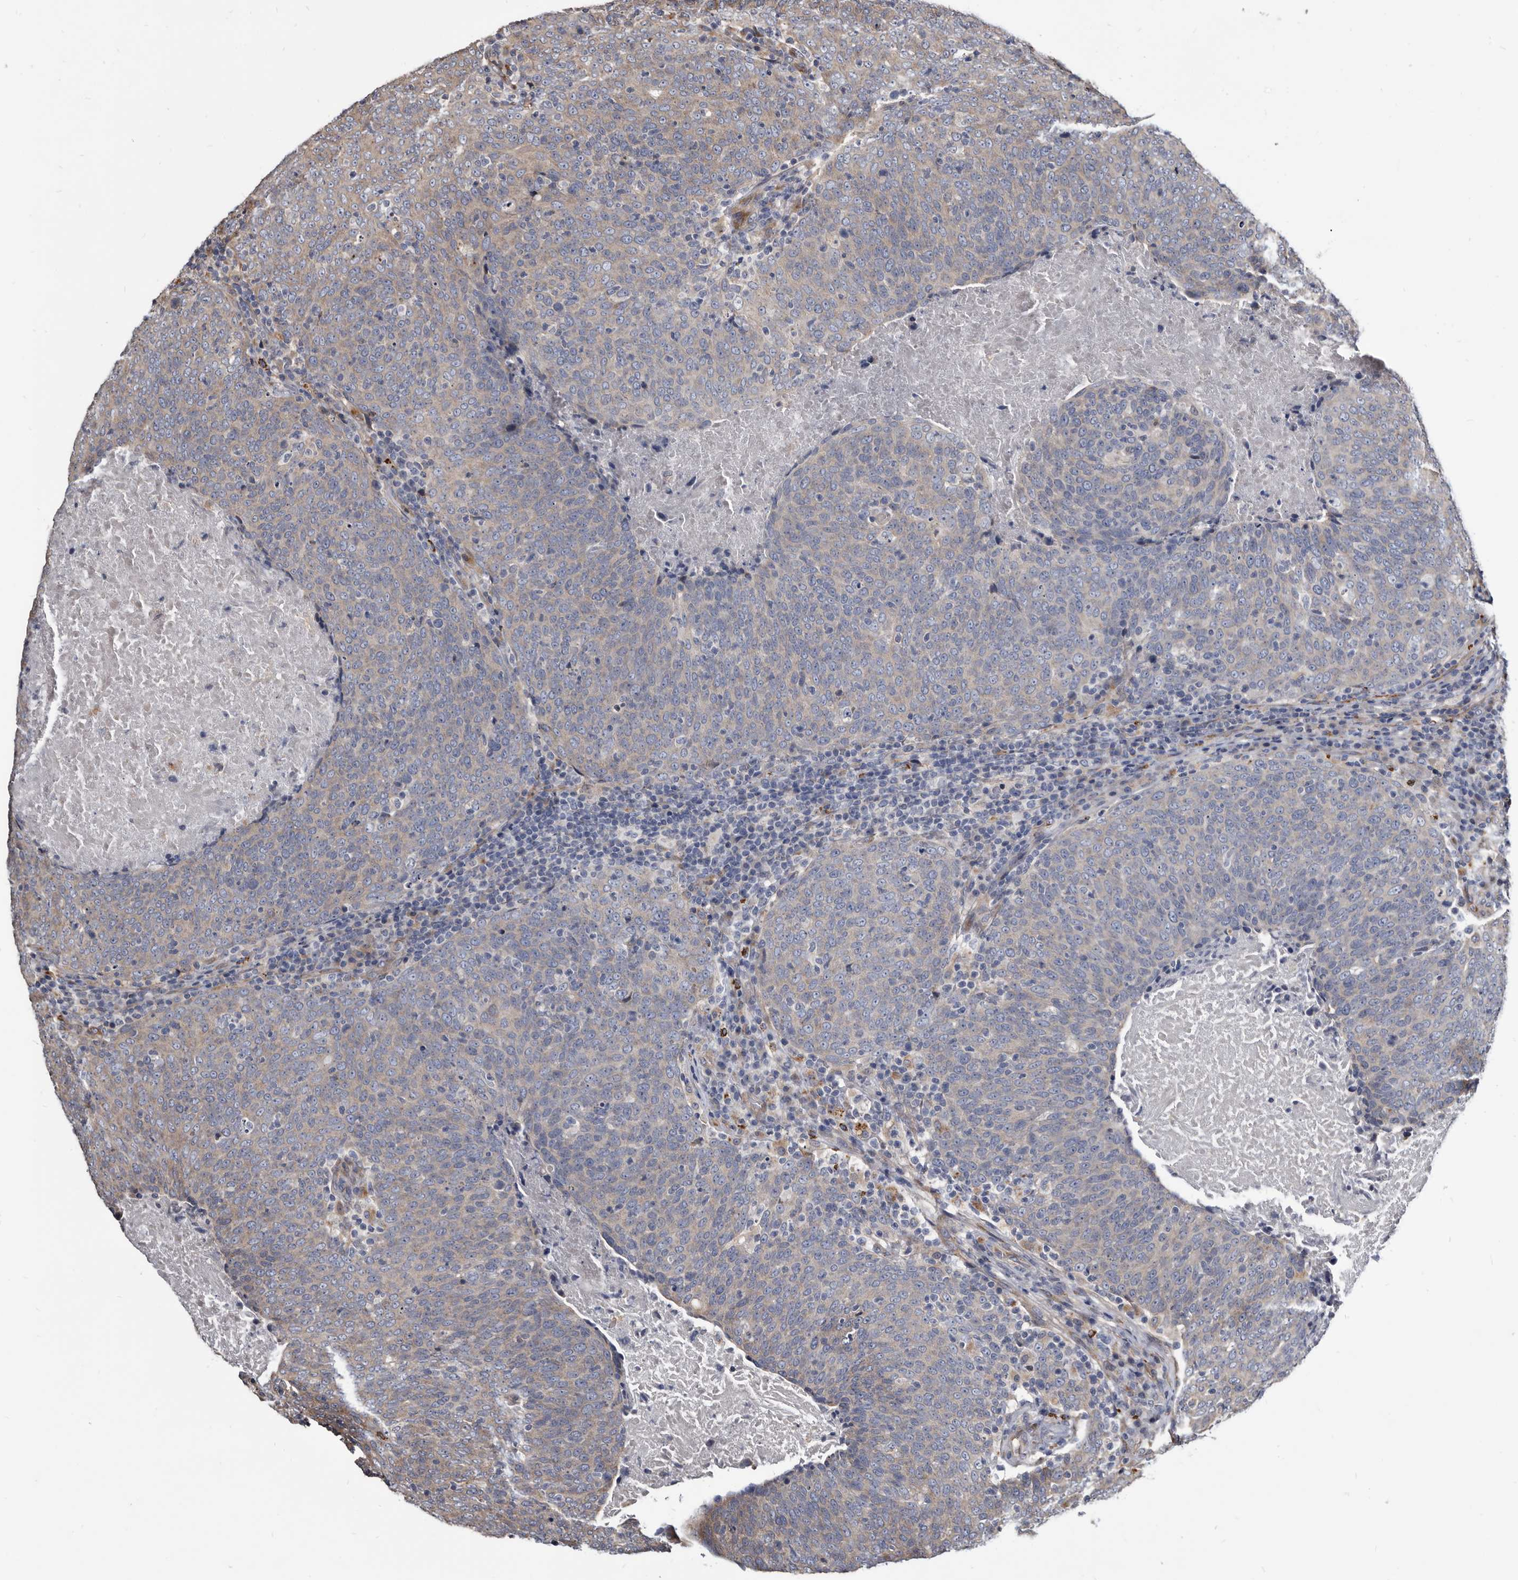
{"staining": {"intensity": "weak", "quantity": "25%-75%", "location": "cytoplasmic/membranous"}, "tissue": "head and neck cancer", "cell_type": "Tumor cells", "image_type": "cancer", "snomed": [{"axis": "morphology", "description": "Squamous cell carcinoma, NOS"}, {"axis": "morphology", "description": "Squamous cell carcinoma, metastatic, NOS"}, {"axis": "topography", "description": "Lymph node"}, {"axis": "topography", "description": "Head-Neck"}], "caption": "Protein staining of metastatic squamous cell carcinoma (head and neck) tissue shows weak cytoplasmic/membranous positivity in about 25%-75% of tumor cells.", "gene": "CTSA", "patient": {"sex": "male", "age": 62}}